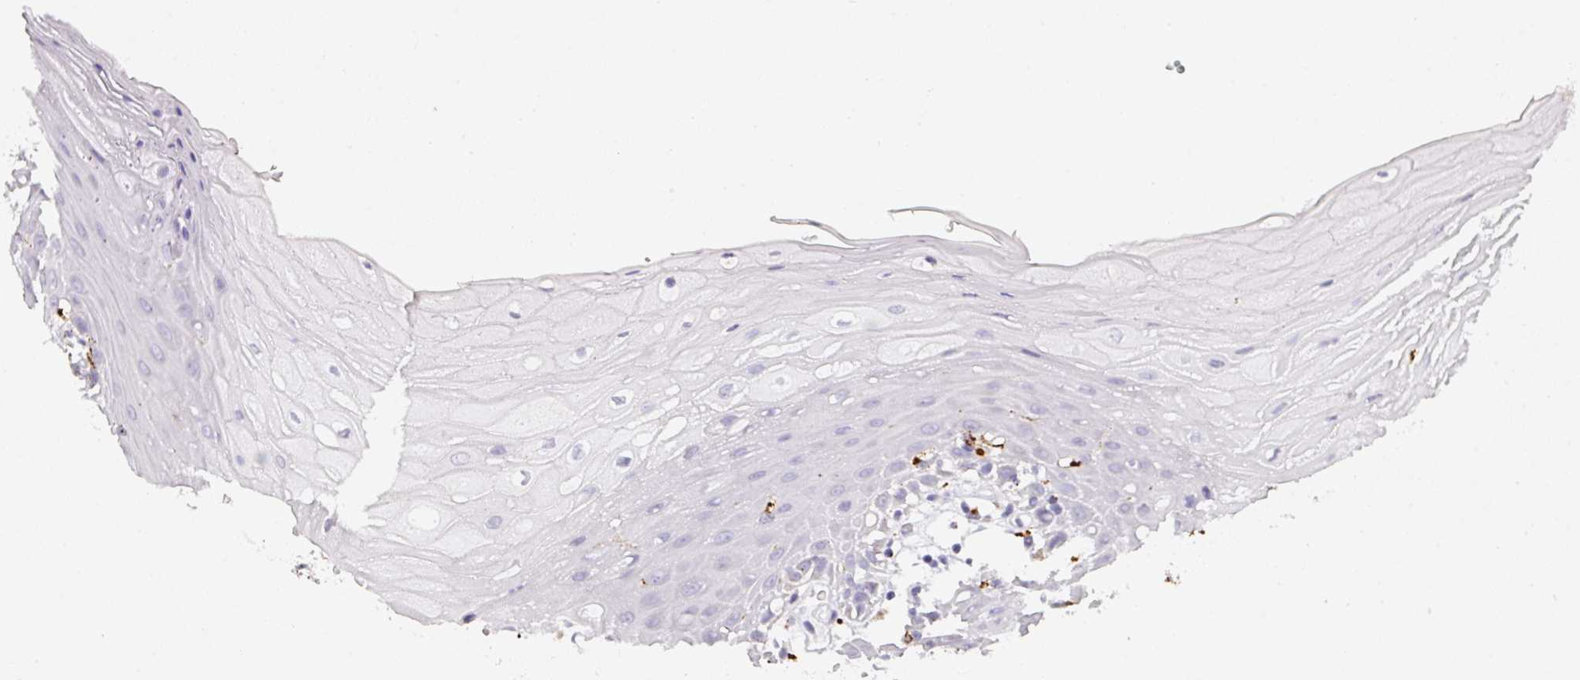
{"staining": {"intensity": "negative", "quantity": "none", "location": "none"}, "tissue": "oral mucosa", "cell_type": "Squamous epithelial cells", "image_type": "normal", "snomed": [{"axis": "morphology", "description": "Normal tissue, NOS"}, {"axis": "topography", "description": "Oral tissue"}, {"axis": "topography", "description": "Tounge, NOS"}], "caption": "Oral mucosa stained for a protein using IHC reveals no expression squamous epithelial cells.", "gene": "MMACHC", "patient": {"sex": "female", "age": 59}}